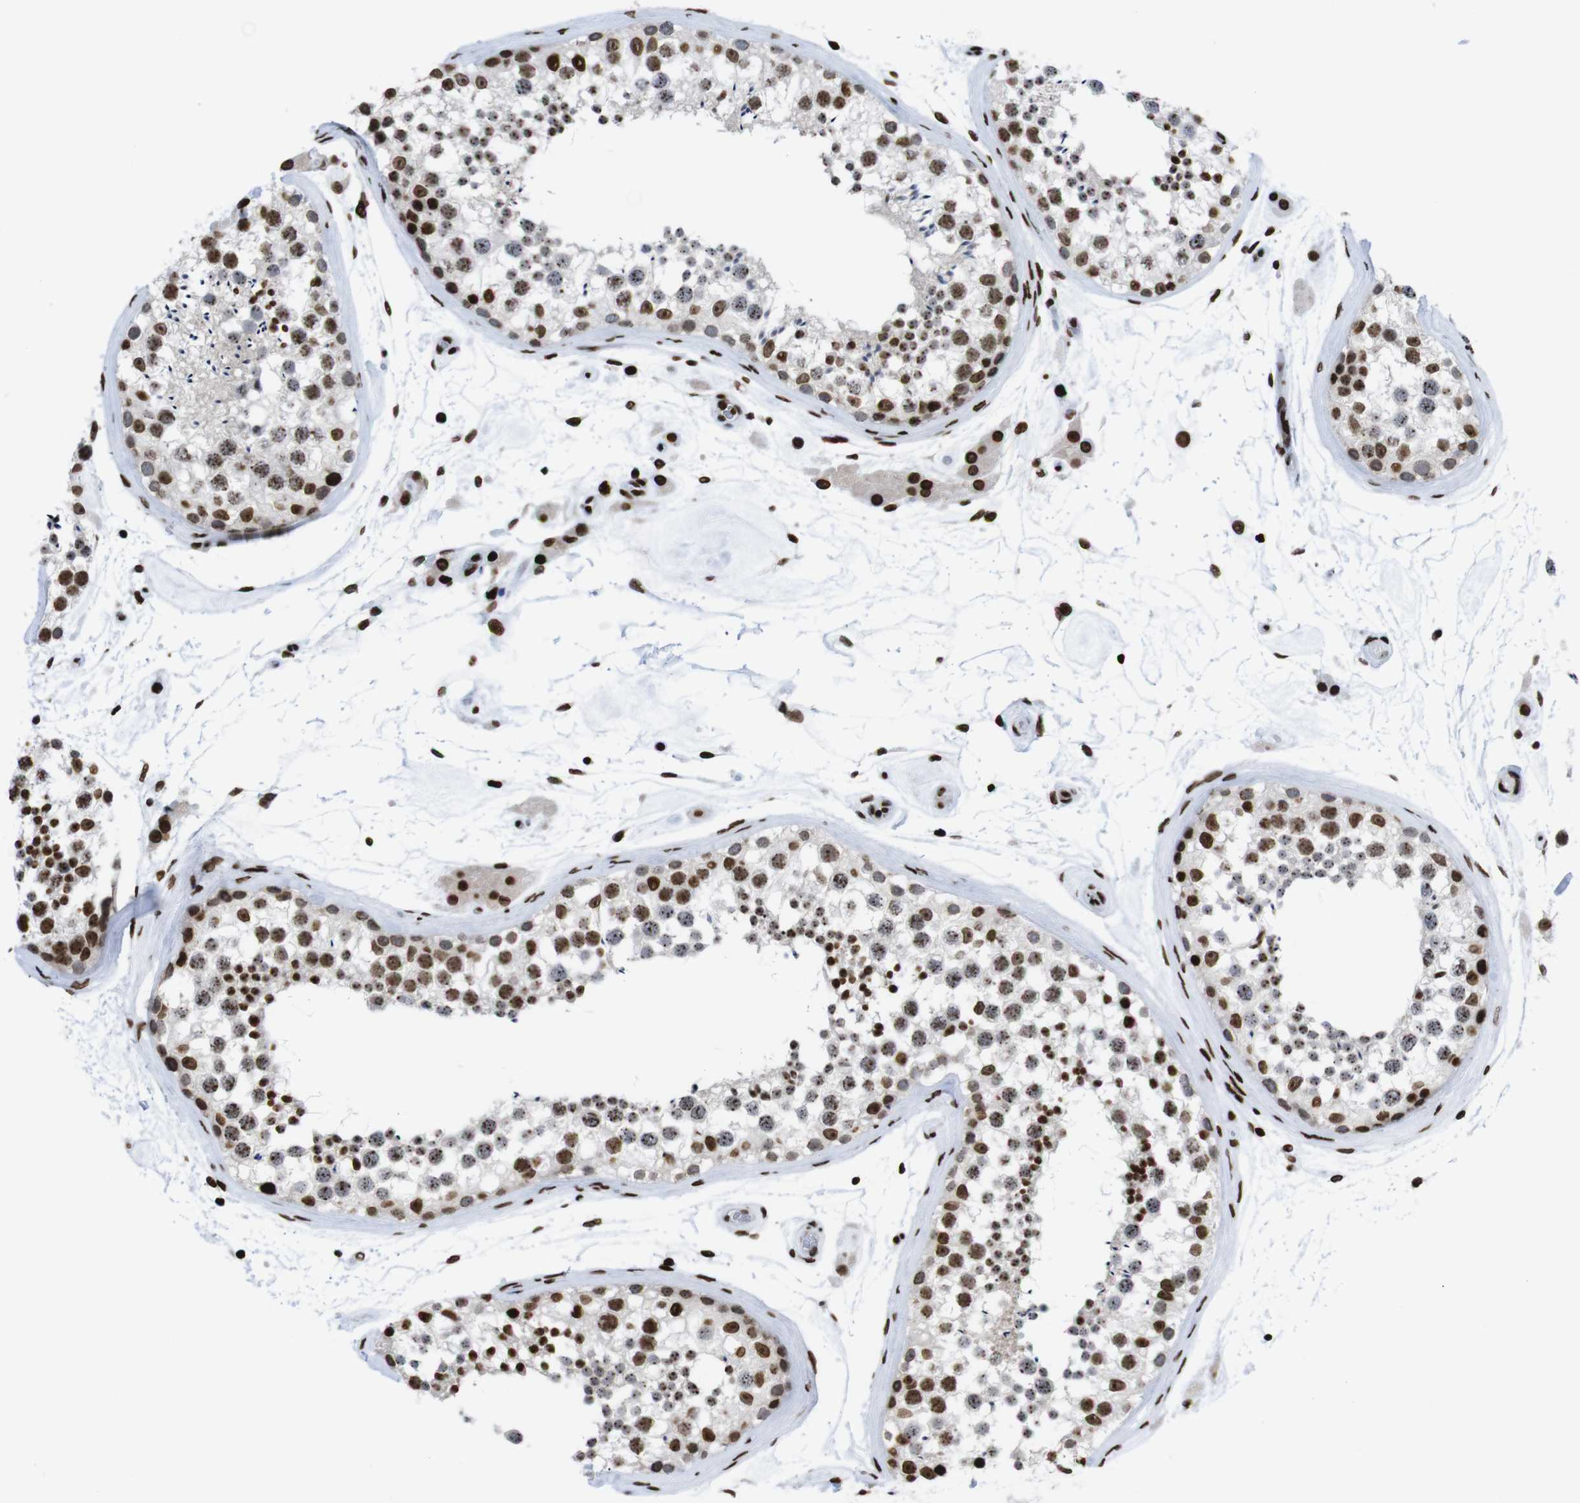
{"staining": {"intensity": "strong", "quantity": ">75%", "location": "nuclear"}, "tissue": "testis", "cell_type": "Cells in seminiferous ducts", "image_type": "normal", "snomed": [{"axis": "morphology", "description": "Normal tissue, NOS"}, {"axis": "topography", "description": "Testis"}], "caption": "Testis was stained to show a protein in brown. There is high levels of strong nuclear positivity in about >75% of cells in seminiferous ducts. (DAB (3,3'-diaminobenzidine) IHC, brown staining for protein, blue staining for nuclei).", "gene": "H1", "patient": {"sex": "male", "age": 46}}